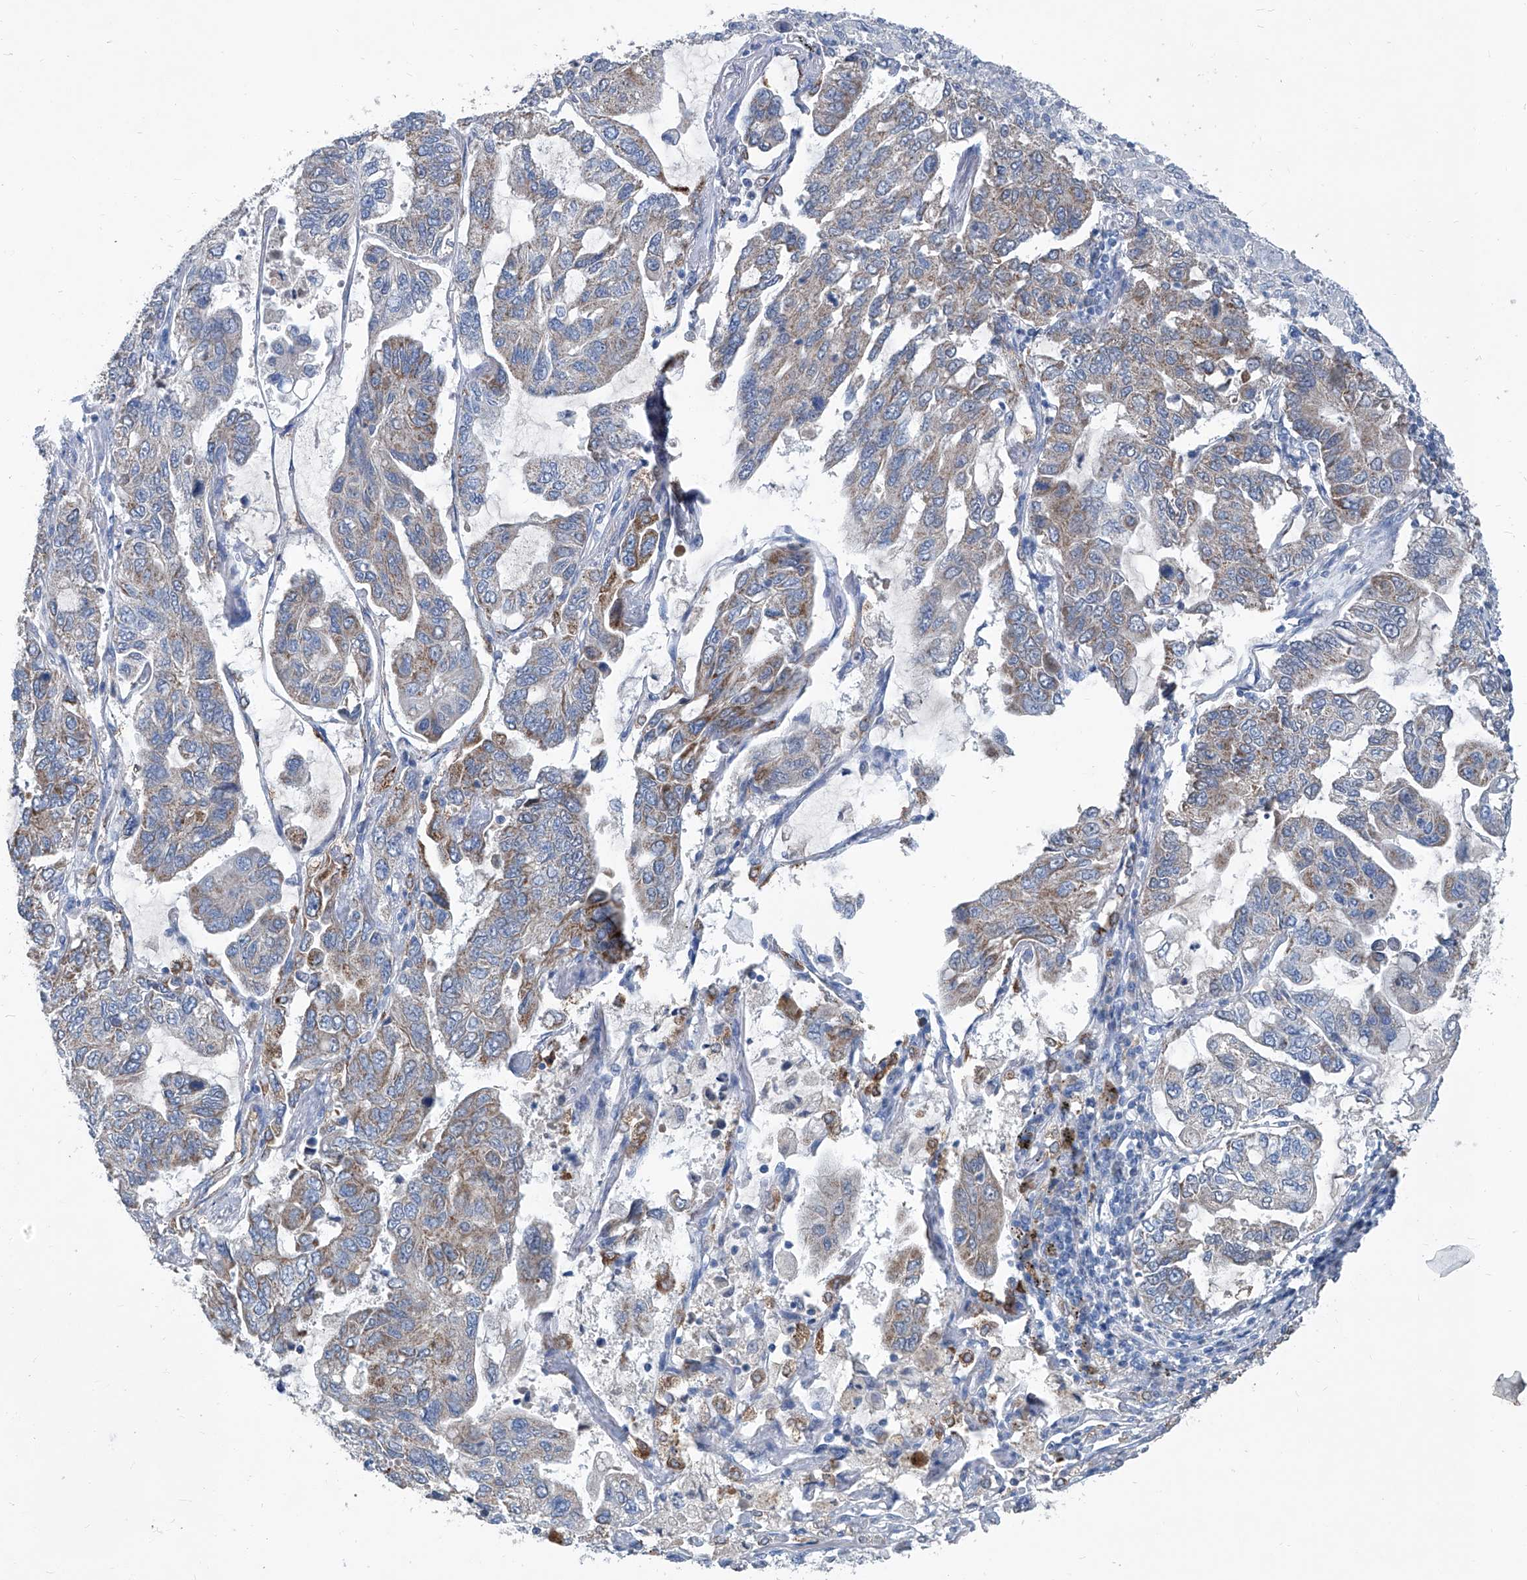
{"staining": {"intensity": "weak", "quantity": "25%-75%", "location": "cytoplasmic/membranous"}, "tissue": "lung cancer", "cell_type": "Tumor cells", "image_type": "cancer", "snomed": [{"axis": "morphology", "description": "Adenocarcinoma, NOS"}, {"axis": "topography", "description": "Lung"}], "caption": "Protein staining exhibits weak cytoplasmic/membranous expression in approximately 25%-75% of tumor cells in lung cancer (adenocarcinoma).", "gene": "MTARC1", "patient": {"sex": "male", "age": 64}}